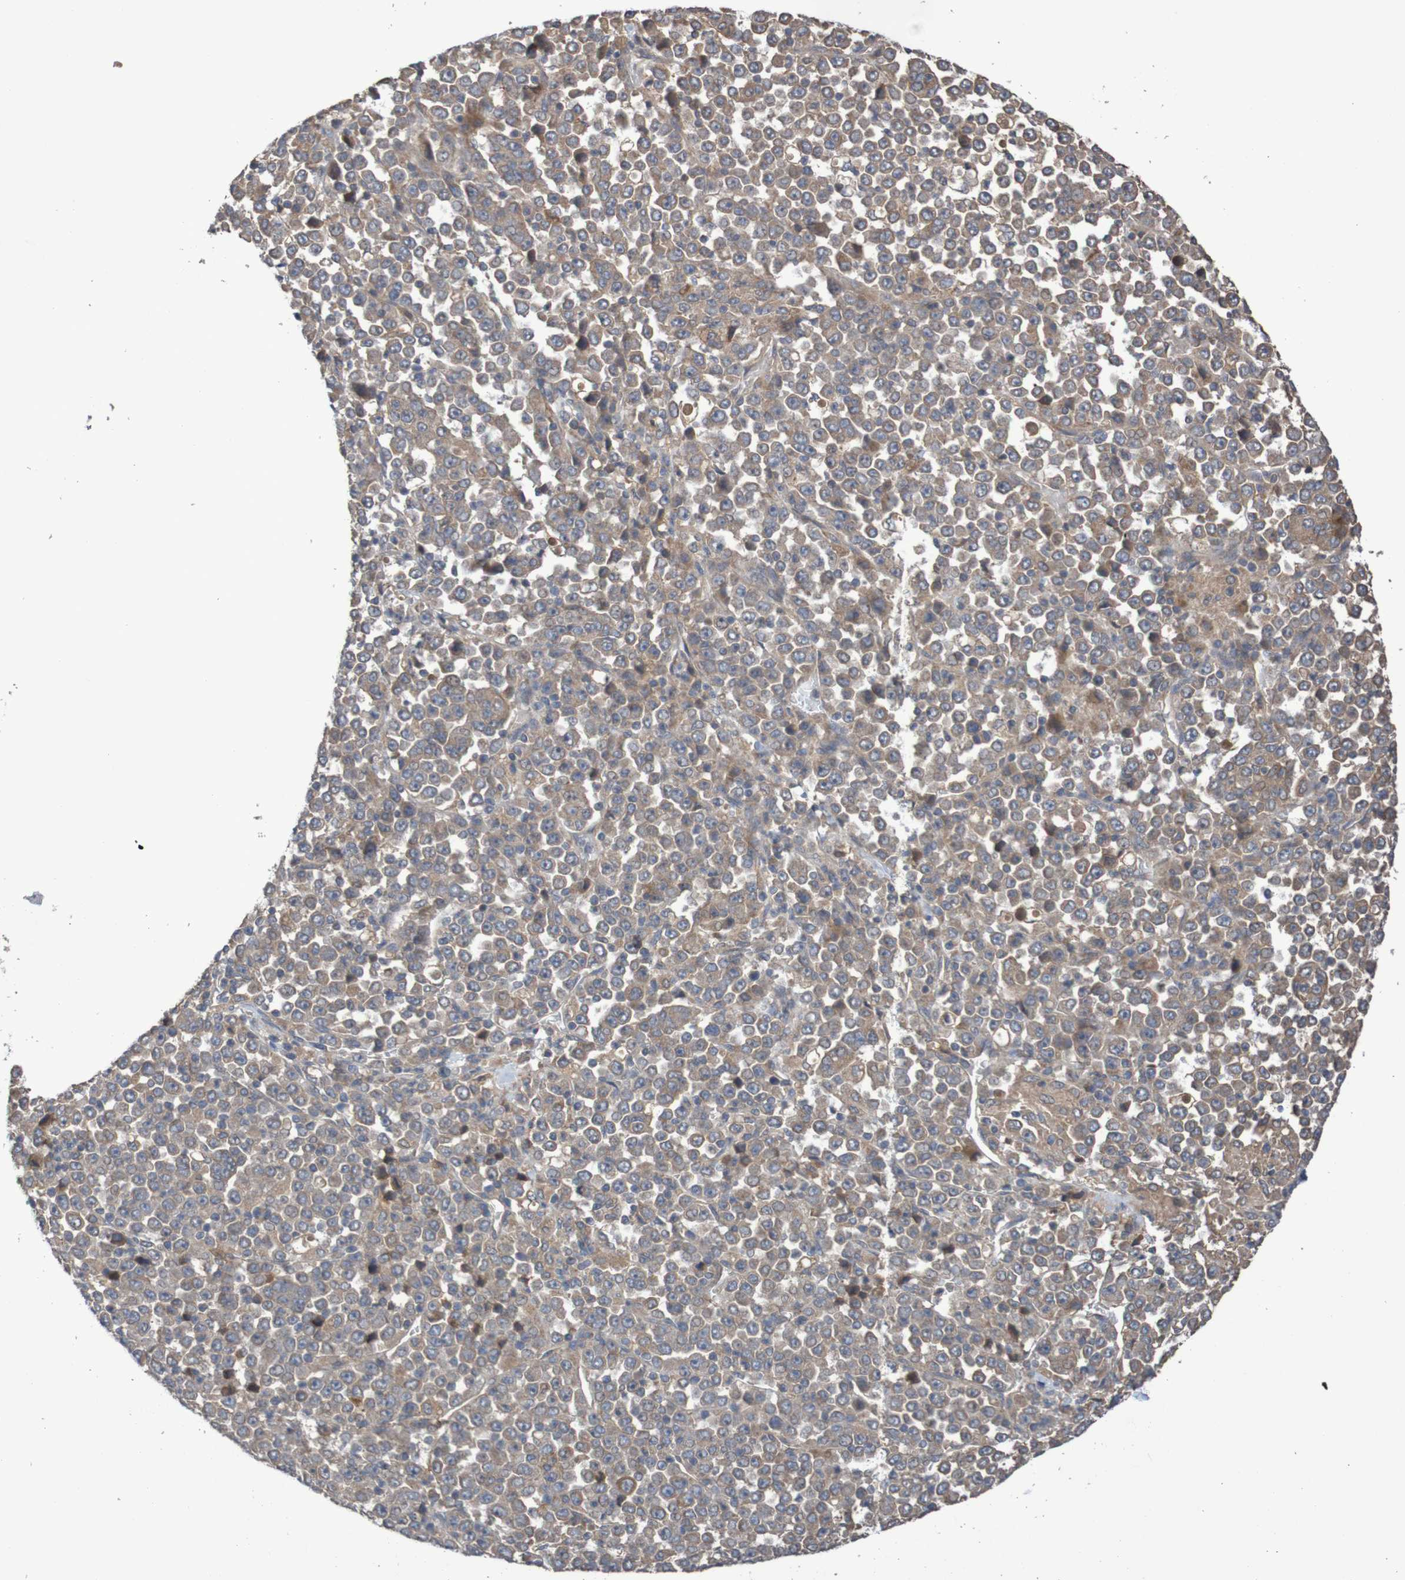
{"staining": {"intensity": "weak", "quantity": ">75%", "location": "cytoplasmic/membranous"}, "tissue": "stomach cancer", "cell_type": "Tumor cells", "image_type": "cancer", "snomed": [{"axis": "morphology", "description": "Normal tissue, NOS"}, {"axis": "morphology", "description": "Adenocarcinoma, NOS"}, {"axis": "topography", "description": "Stomach, upper"}, {"axis": "topography", "description": "Stomach"}], "caption": "A histopathology image of stomach adenocarcinoma stained for a protein shows weak cytoplasmic/membranous brown staining in tumor cells.", "gene": "PHYH", "patient": {"sex": "male", "age": 59}}